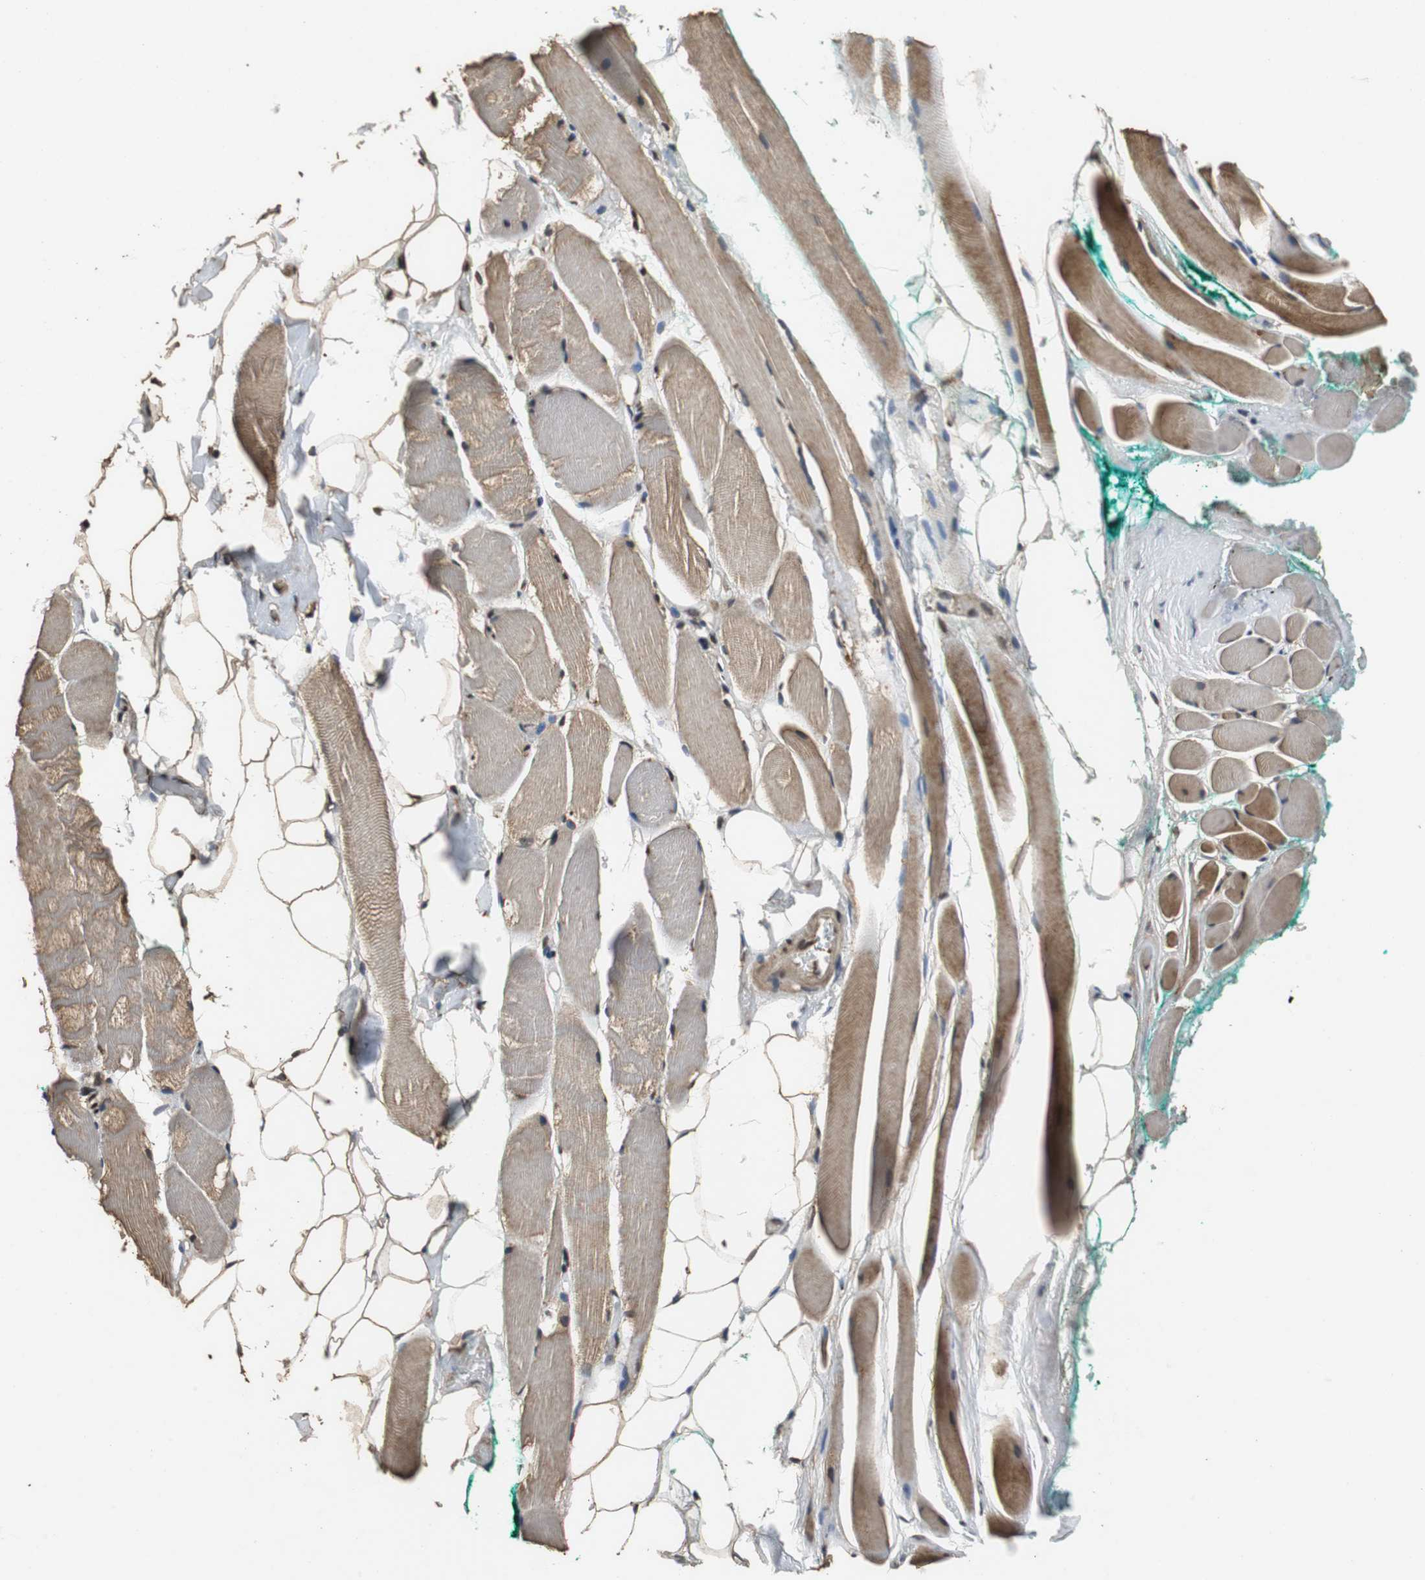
{"staining": {"intensity": "moderate", "quantity": ">75%", "location": "cytoplasmic/membranous,nuclear"}, "tissue": "skeletal muscle", "cell_type": "Myocytes", "image_type": "normal", "snomed": [{"axis": "morphology", "description": "Normal tissue, NOS"}, {"axis": "topography", "description": "Skeletal muscle"}, {"axis": "topography", "description": "Peripheral nerve tissue"}], "caption": "Protein positivity by immunohistochemistry (IHC) shows moderate cytoplasmic/membranous,nuclear expression in about >75% of myocytes in normal skeletal muscle.", "gene": "ZNF18", "patient": {"sex": "female", "age": 84}}